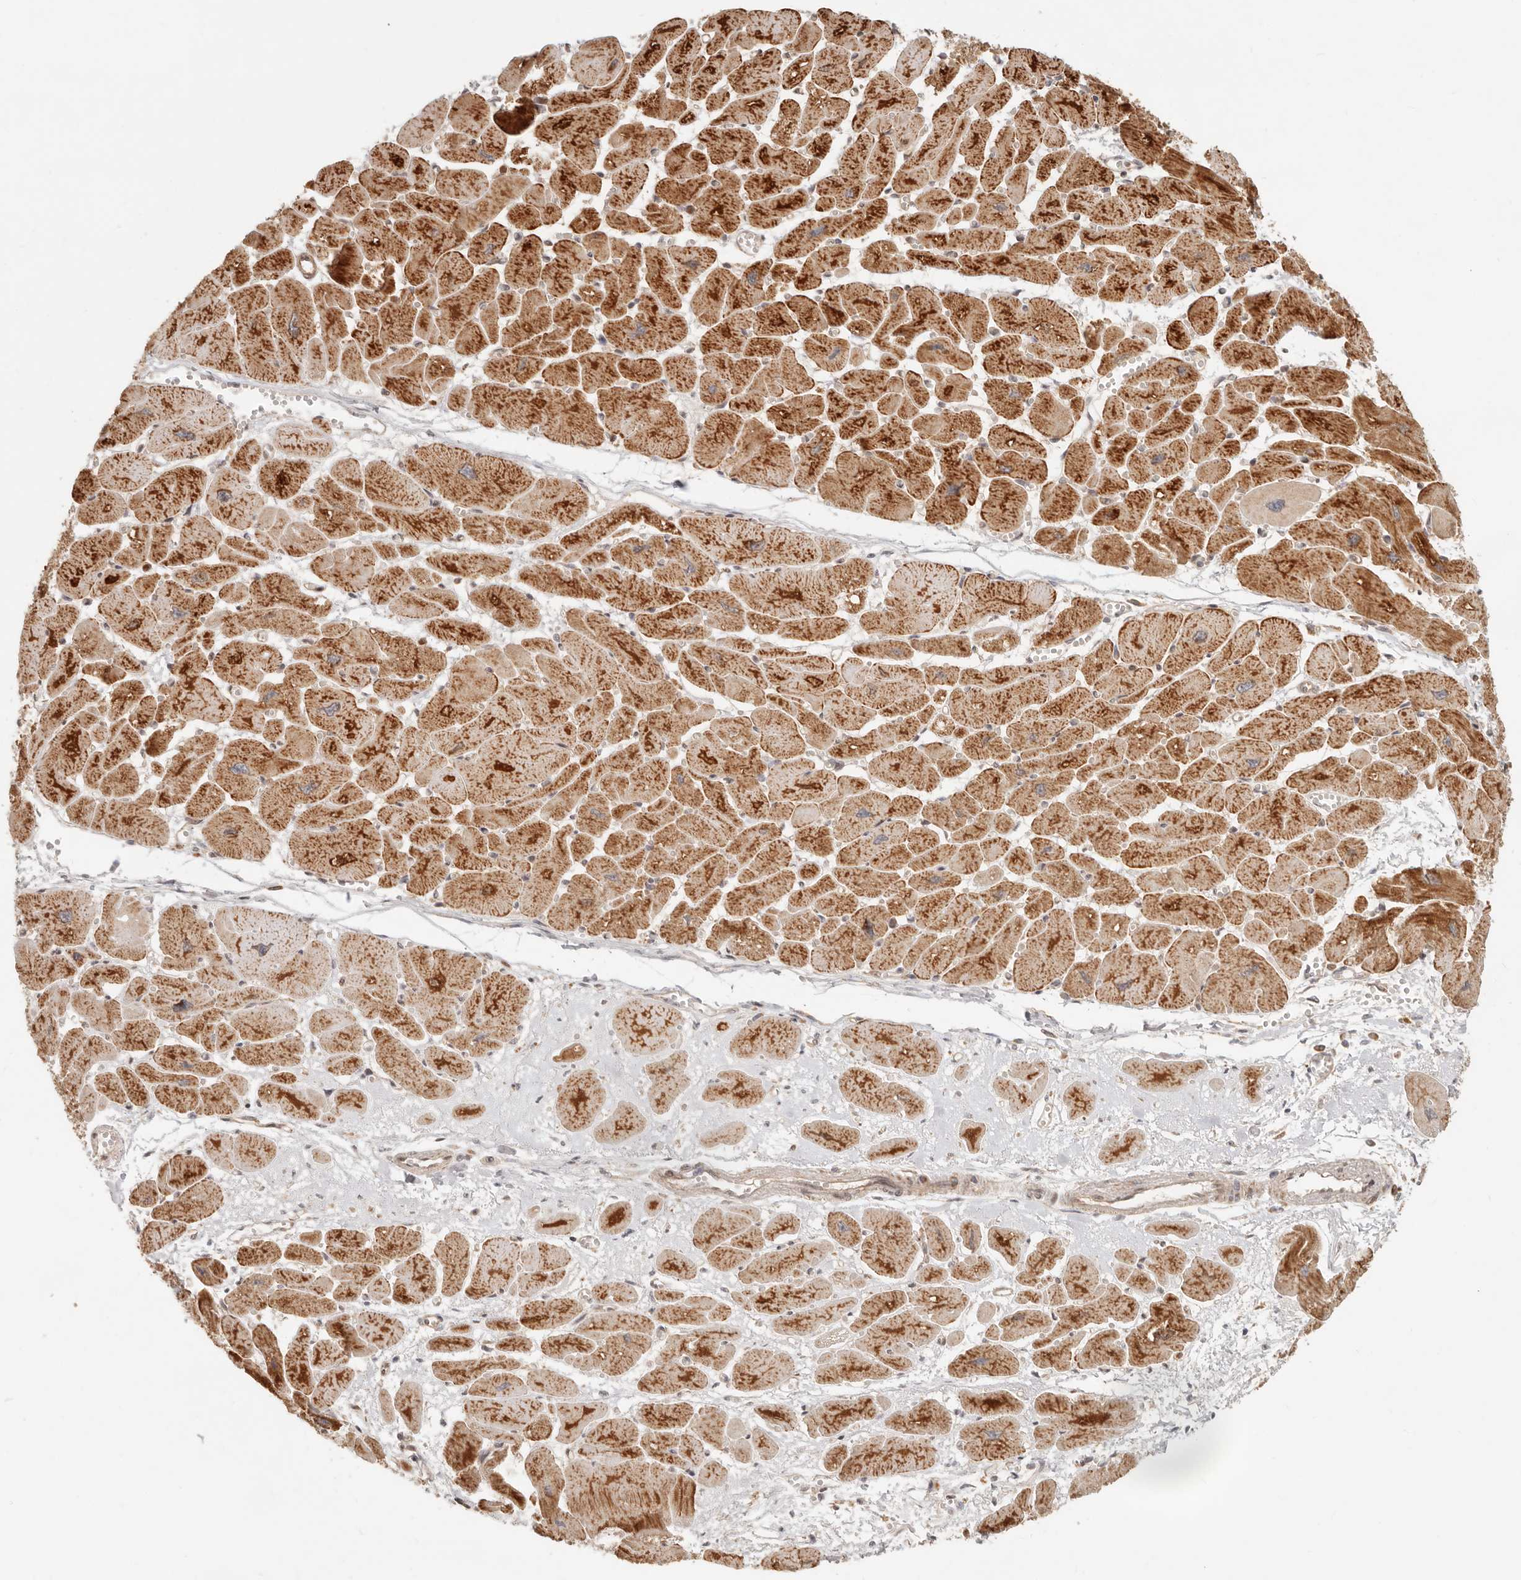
{"staining": {"intensity": "strong", "quantity": ">75%", "location": "cytoplasmic/membranous"}, "tissue": "heart muscle", "cell_type": "Cardiomyocytes", "image_type": "normal", "snomed": [{"axis": "morphology", "description": "Normal tissue, NOS"}, {"axis": "topography", "description": "Heart"}], "caption": "This histopathology image reveals IHC staining of normal human heart muscle, with high strong cytoplasmic/membranous positivity in approximately >75% of cardiomyocytes.", "gene": "BAALC", "patient": {"sex": "female", "age": 54}}